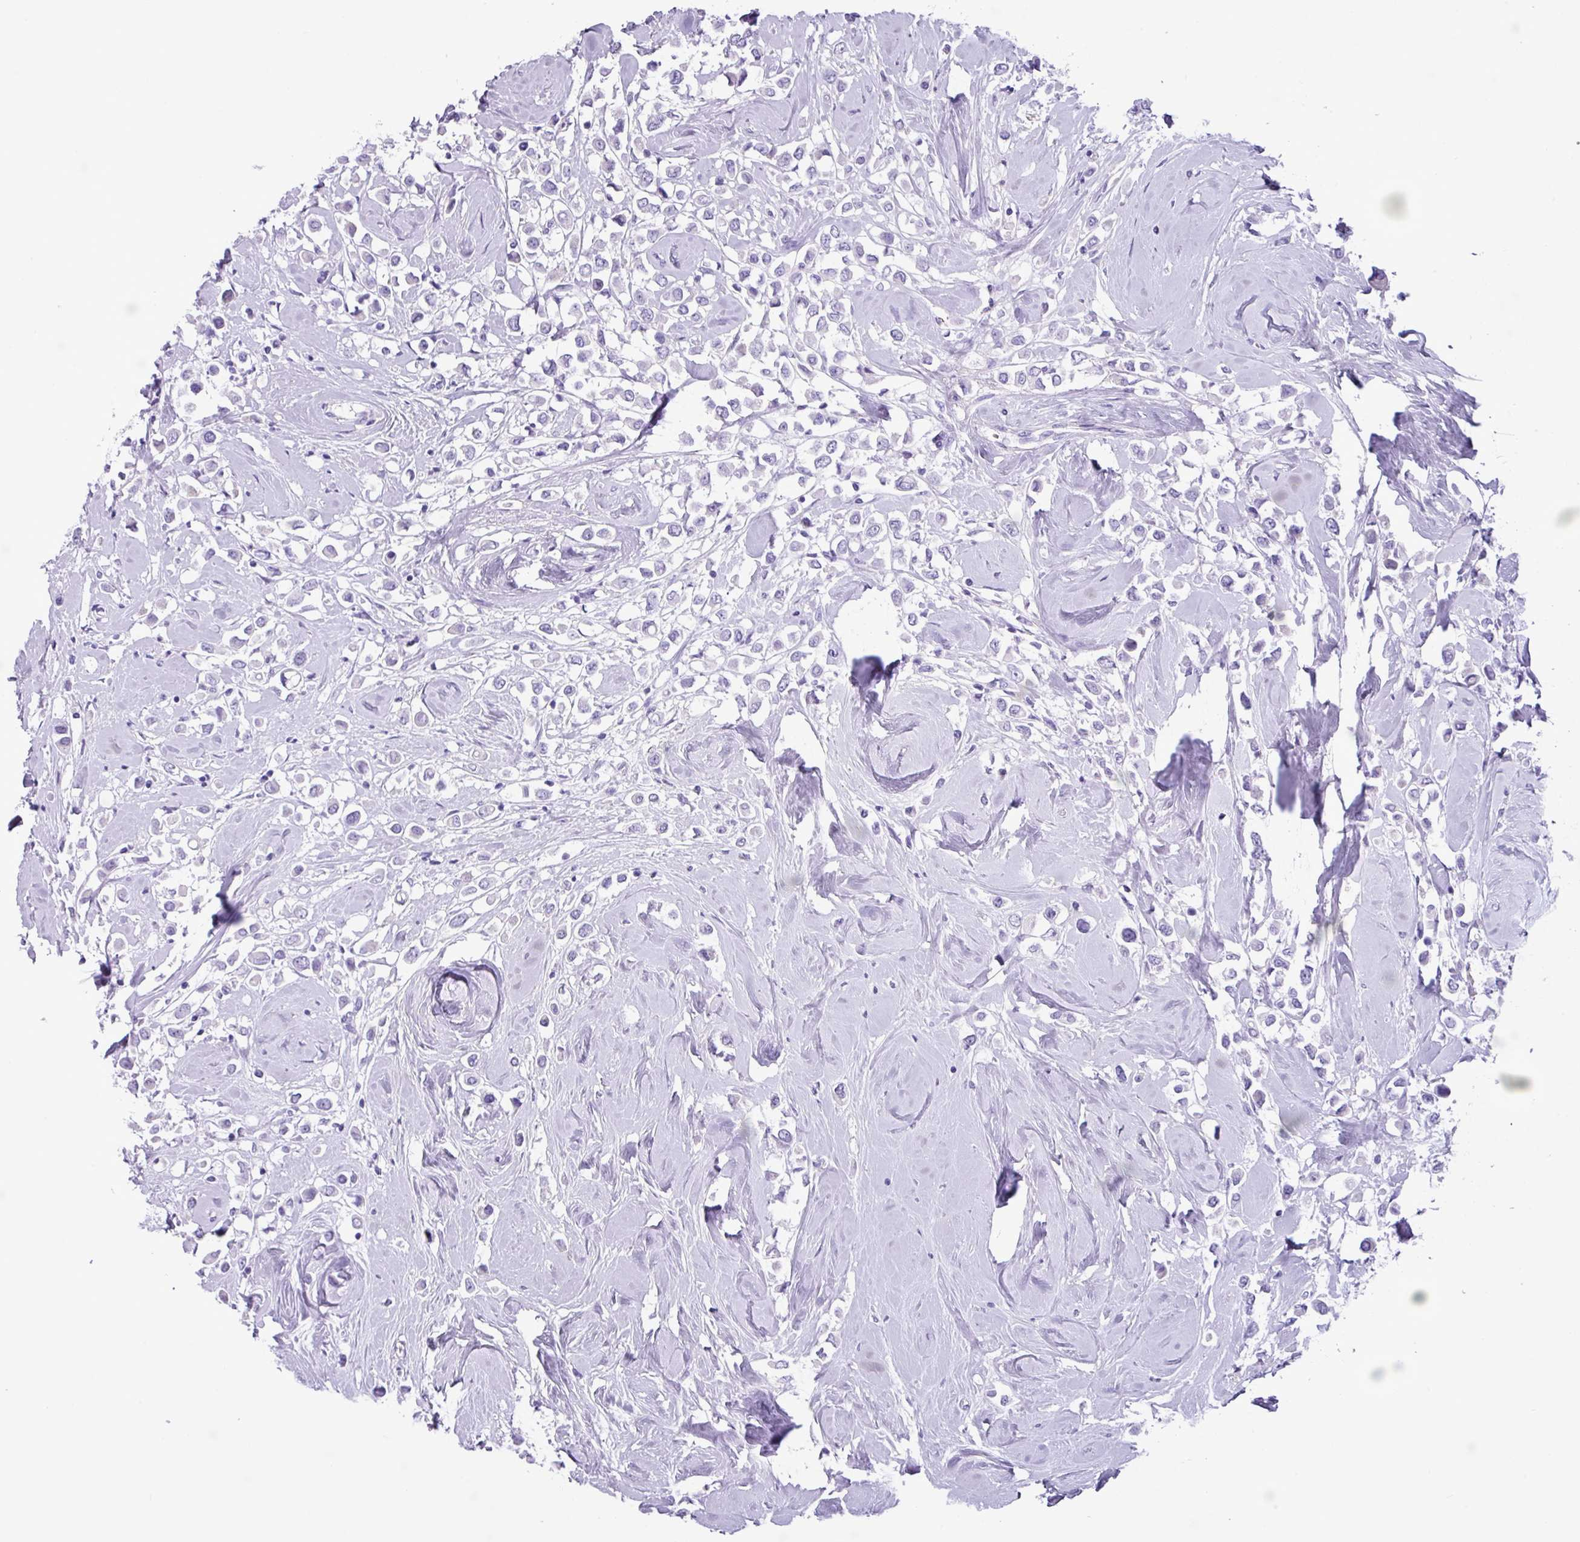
{"staining": {"intensity": "negative", "quantity": "none", "location": "none"}, "tissue": "breast cancer", "cell_type": "Tumor cells", "image_type": "cancer", "snomed": [{"axis": "morphology", "description": "Duct carcinoma"}, {"axis": "topography", "description": "Breast"}], "caption": "This is an immunohistochemistry histopathology image of breast cancer. There is no positivity in tumor cells.", "gene": "AGO3", "patient": {"sex": "female", "age": 61}}